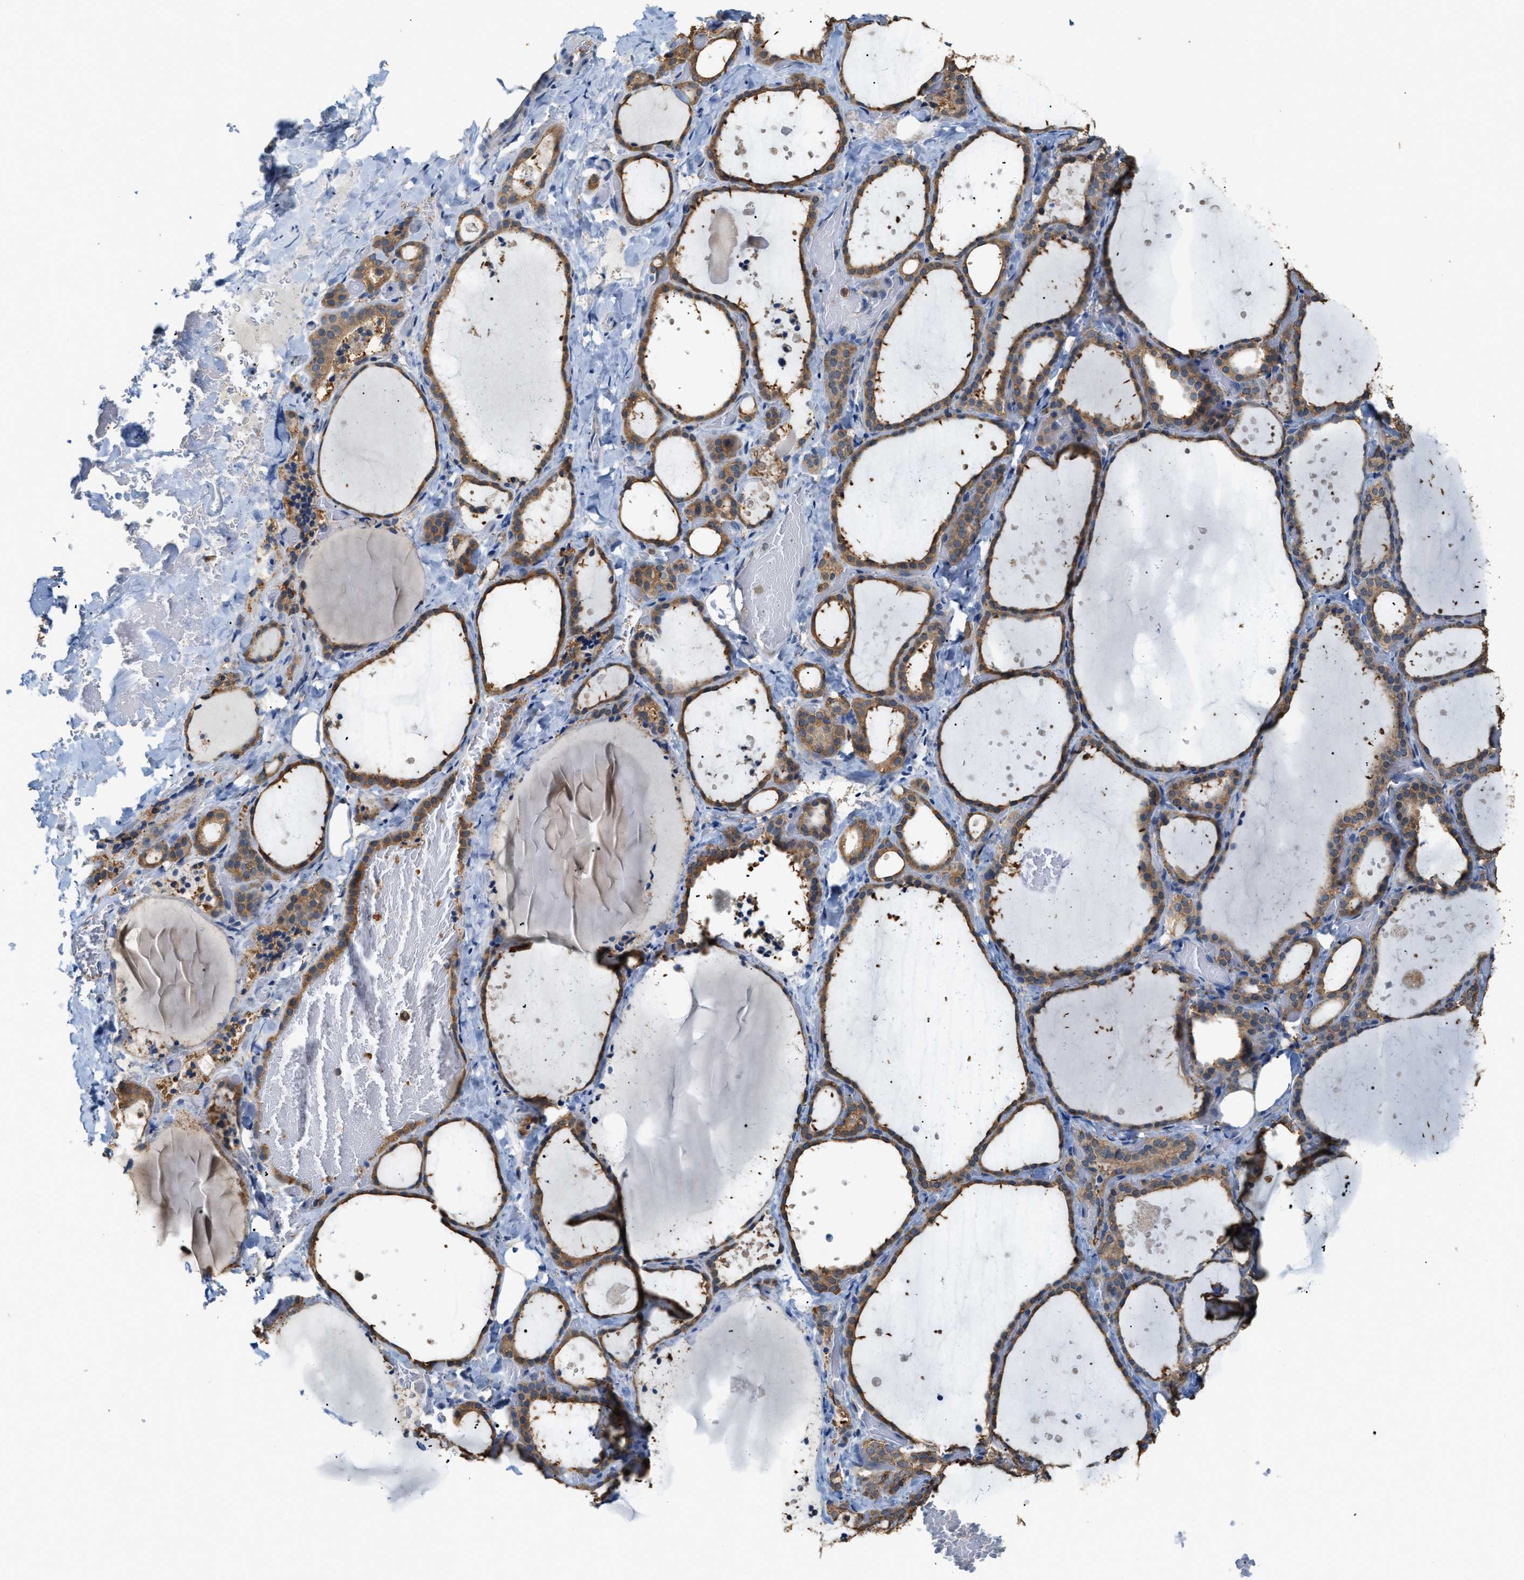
{"staining": {"intensity": "moderate", "quantity": ">75%", "location": "cytoplasmic/membranous"}, "tissue": "thyroid gland", "cell_type": "Glandular cells", "image_type": "normal", "snomed": [{"axis": "morphology", "description": "Normal tissue, NOS"}, {"axis": "topography", "description": "Thyroid gland"}], "caption": "Thyroid gland stained for a protein (brown) reveals moderate cytoplasmic/membranous positive staining in approximately >75% of glandular cells.", "gene": "GCN1", "patient": {"sex": "female", "age": 44}}